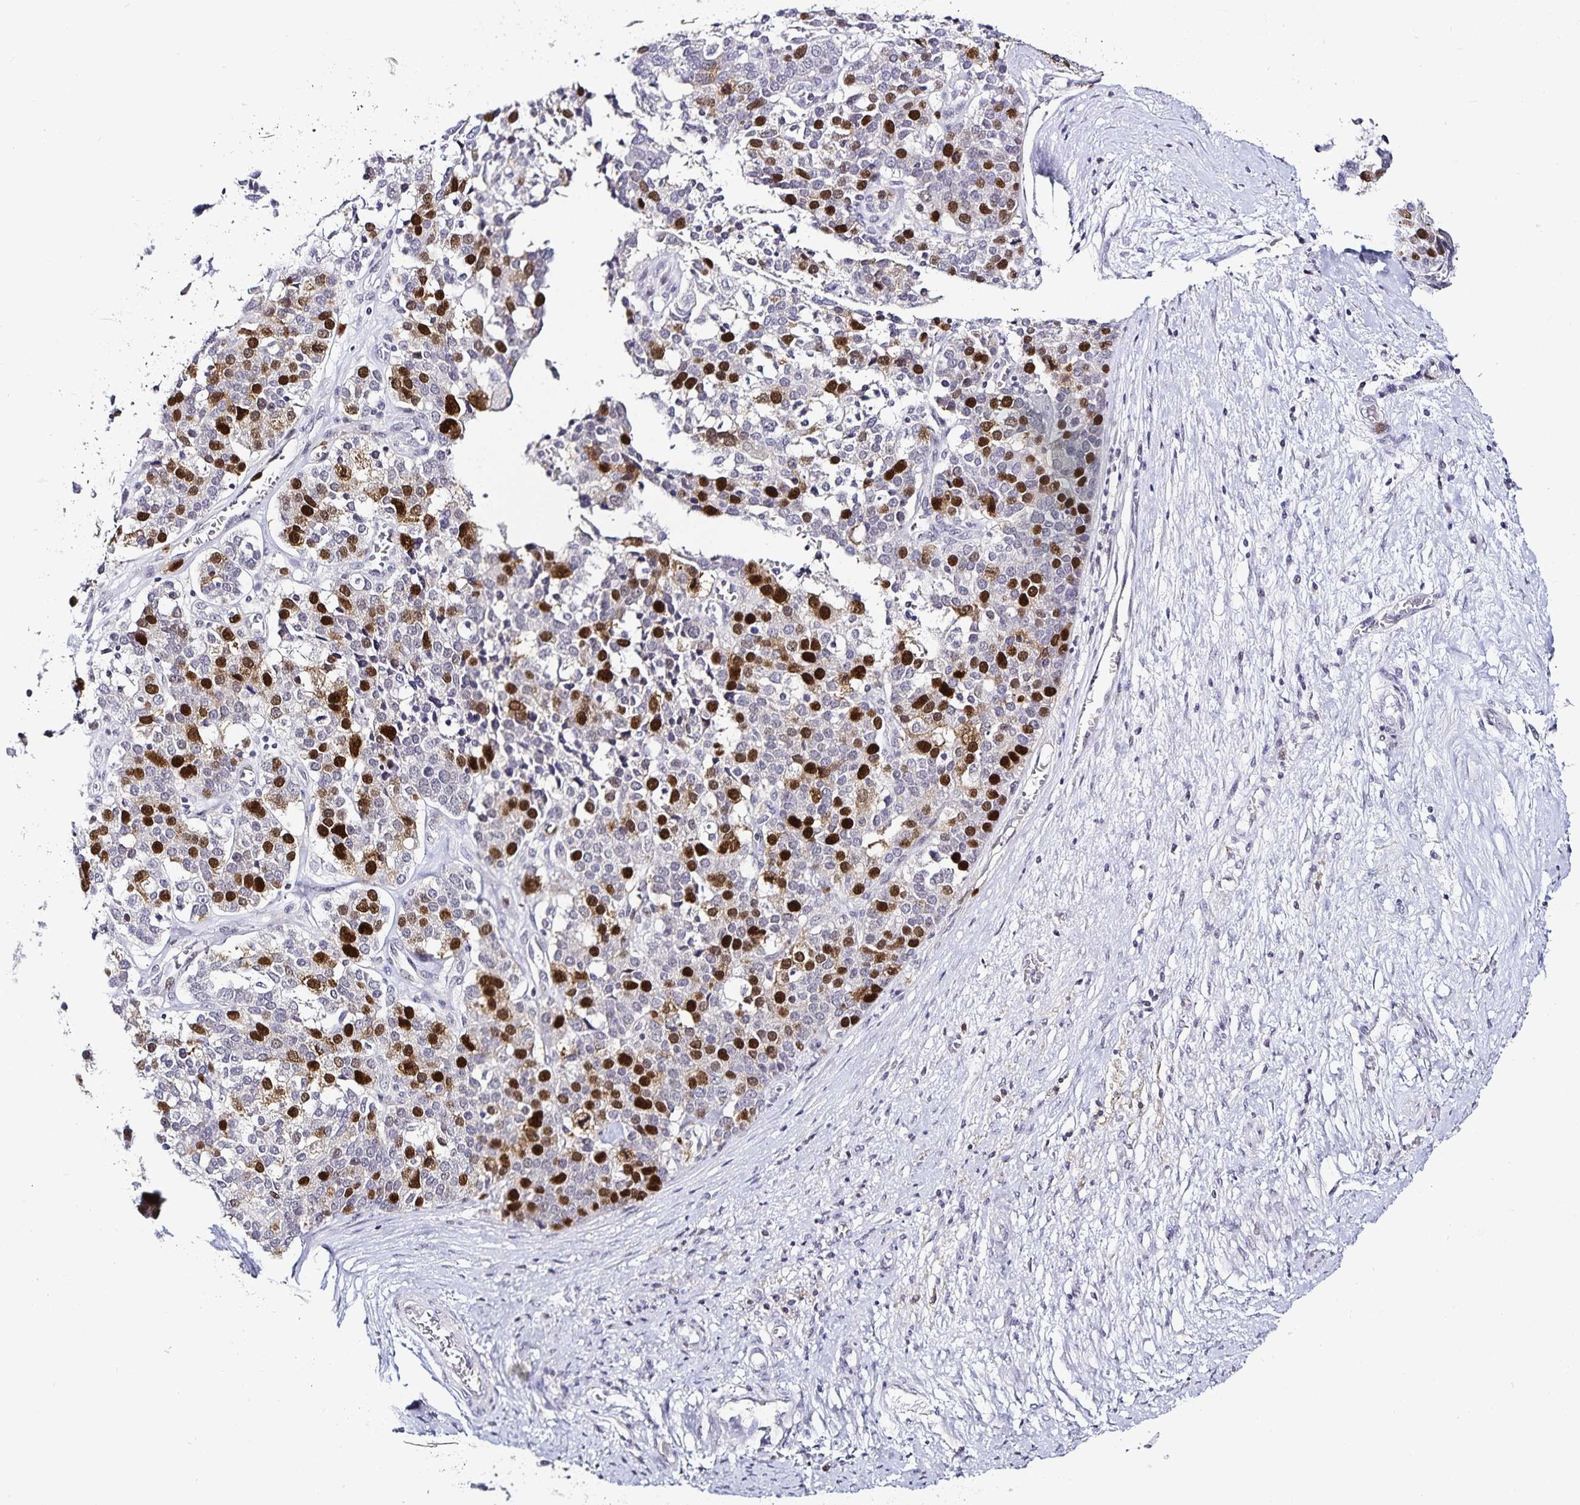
{"staining": {"intensity": "strong", "quantity": "25%-75%", "location": "nuclear"}, "tissue": "ovarian cancer", "cell_type": "Tumor cells", "image_type": "cancer", "snomed": [{"axis": "morphology", "description": "Cystadenocarcinoma, serous, NOS"}, {"axis": "topography", "description": "Ovary"}], "caption": "Immunohistochemistry (IHC) photomicrograph of neoplastic tissue: ovarian cancer stained using immunohistochemistry exhibits high levels of strong protein expression localized specifically in the nuclear of tumor cells, appearing as a nuclear brown color.", "gene": "ANLN", "patient": {"sex": "female", "age": 44}}